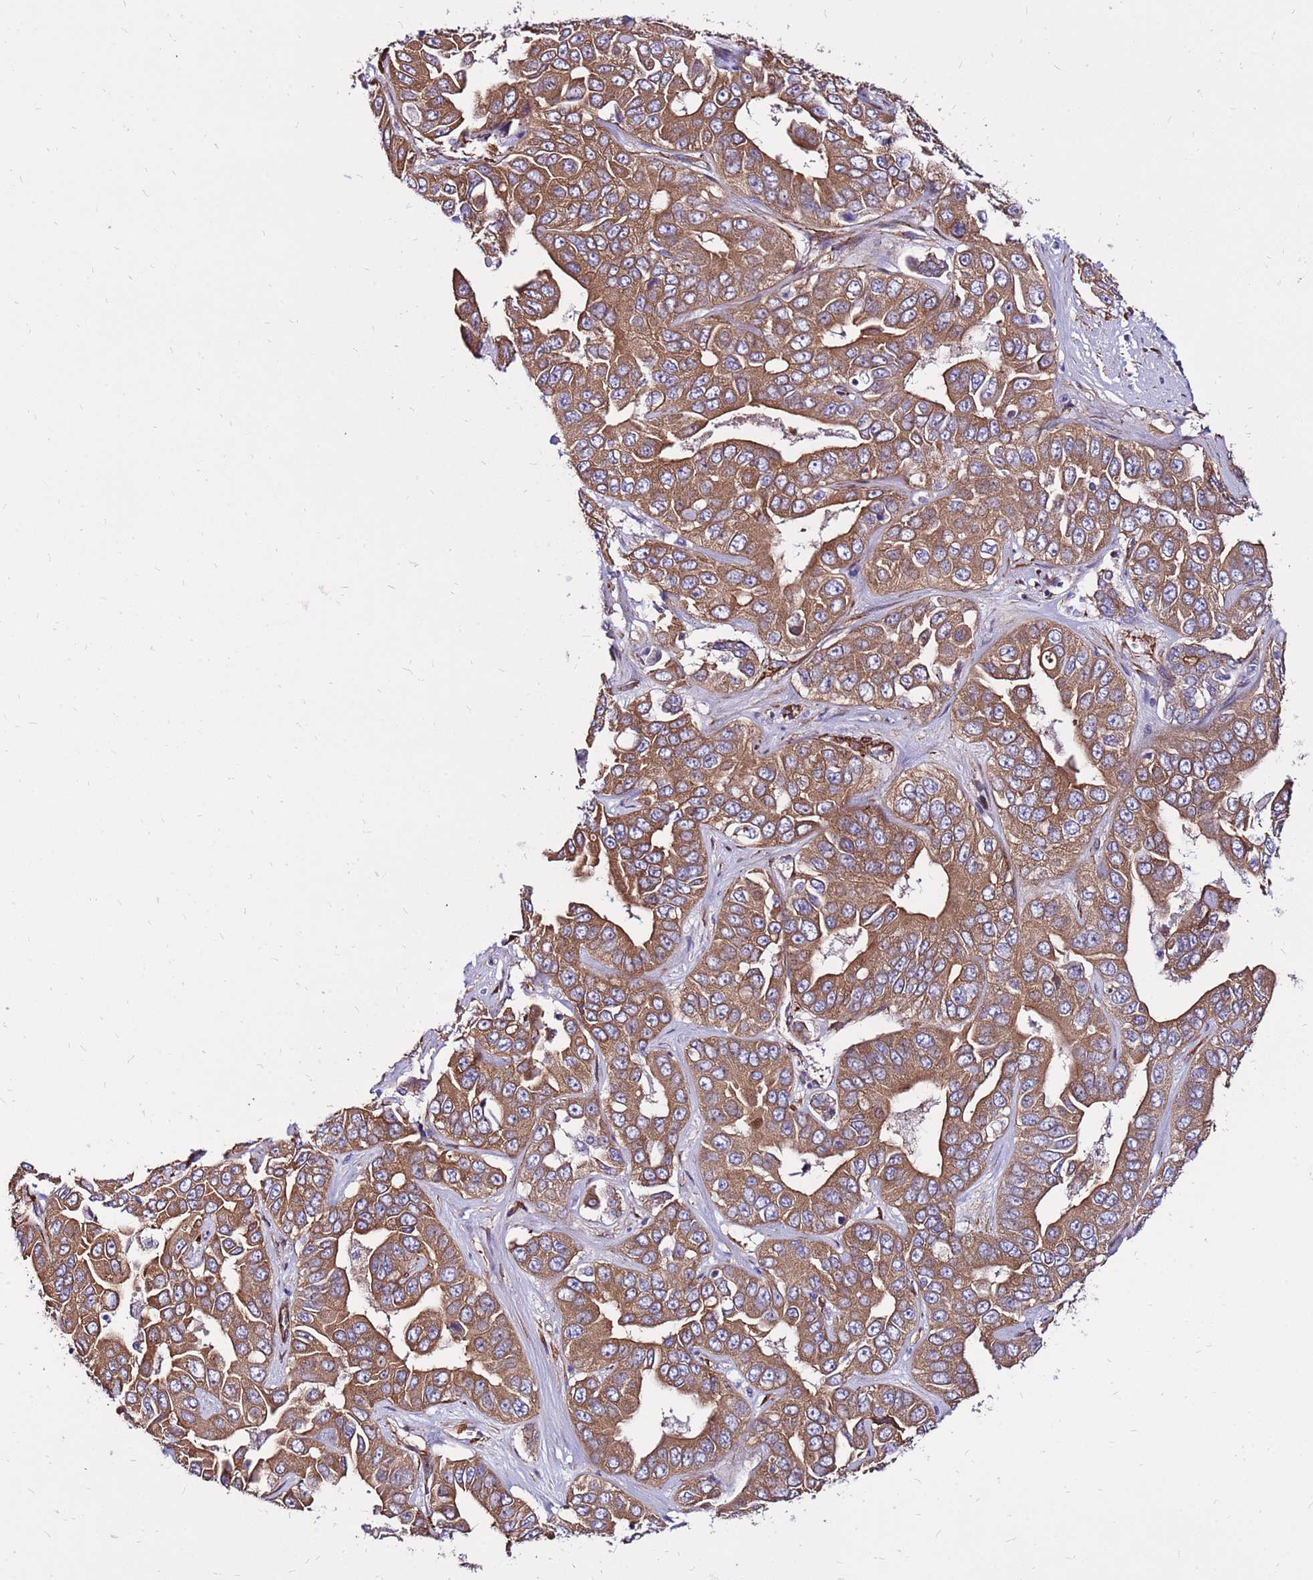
{"staining": {"intensity": "moderate", "quantity": ">75%", "location": "cytoplasmic/membranous"}, "tissue": "liver cancer", "cell_type": "Tumor cells", "image_type": "cancer", "snomed": [{"axis": "morphology", "description": "Cholangiocarcinoma"}, {"axis": "topography", "description": "Liver"}], "caption": "The immunohistochemical stain shows moderate cytoplasmic/membranous positivity in tumor cells of liver cholangiocarcinoma tissue.", "gene": "EI24", "patient": {"sex": "female", "age": 52}}